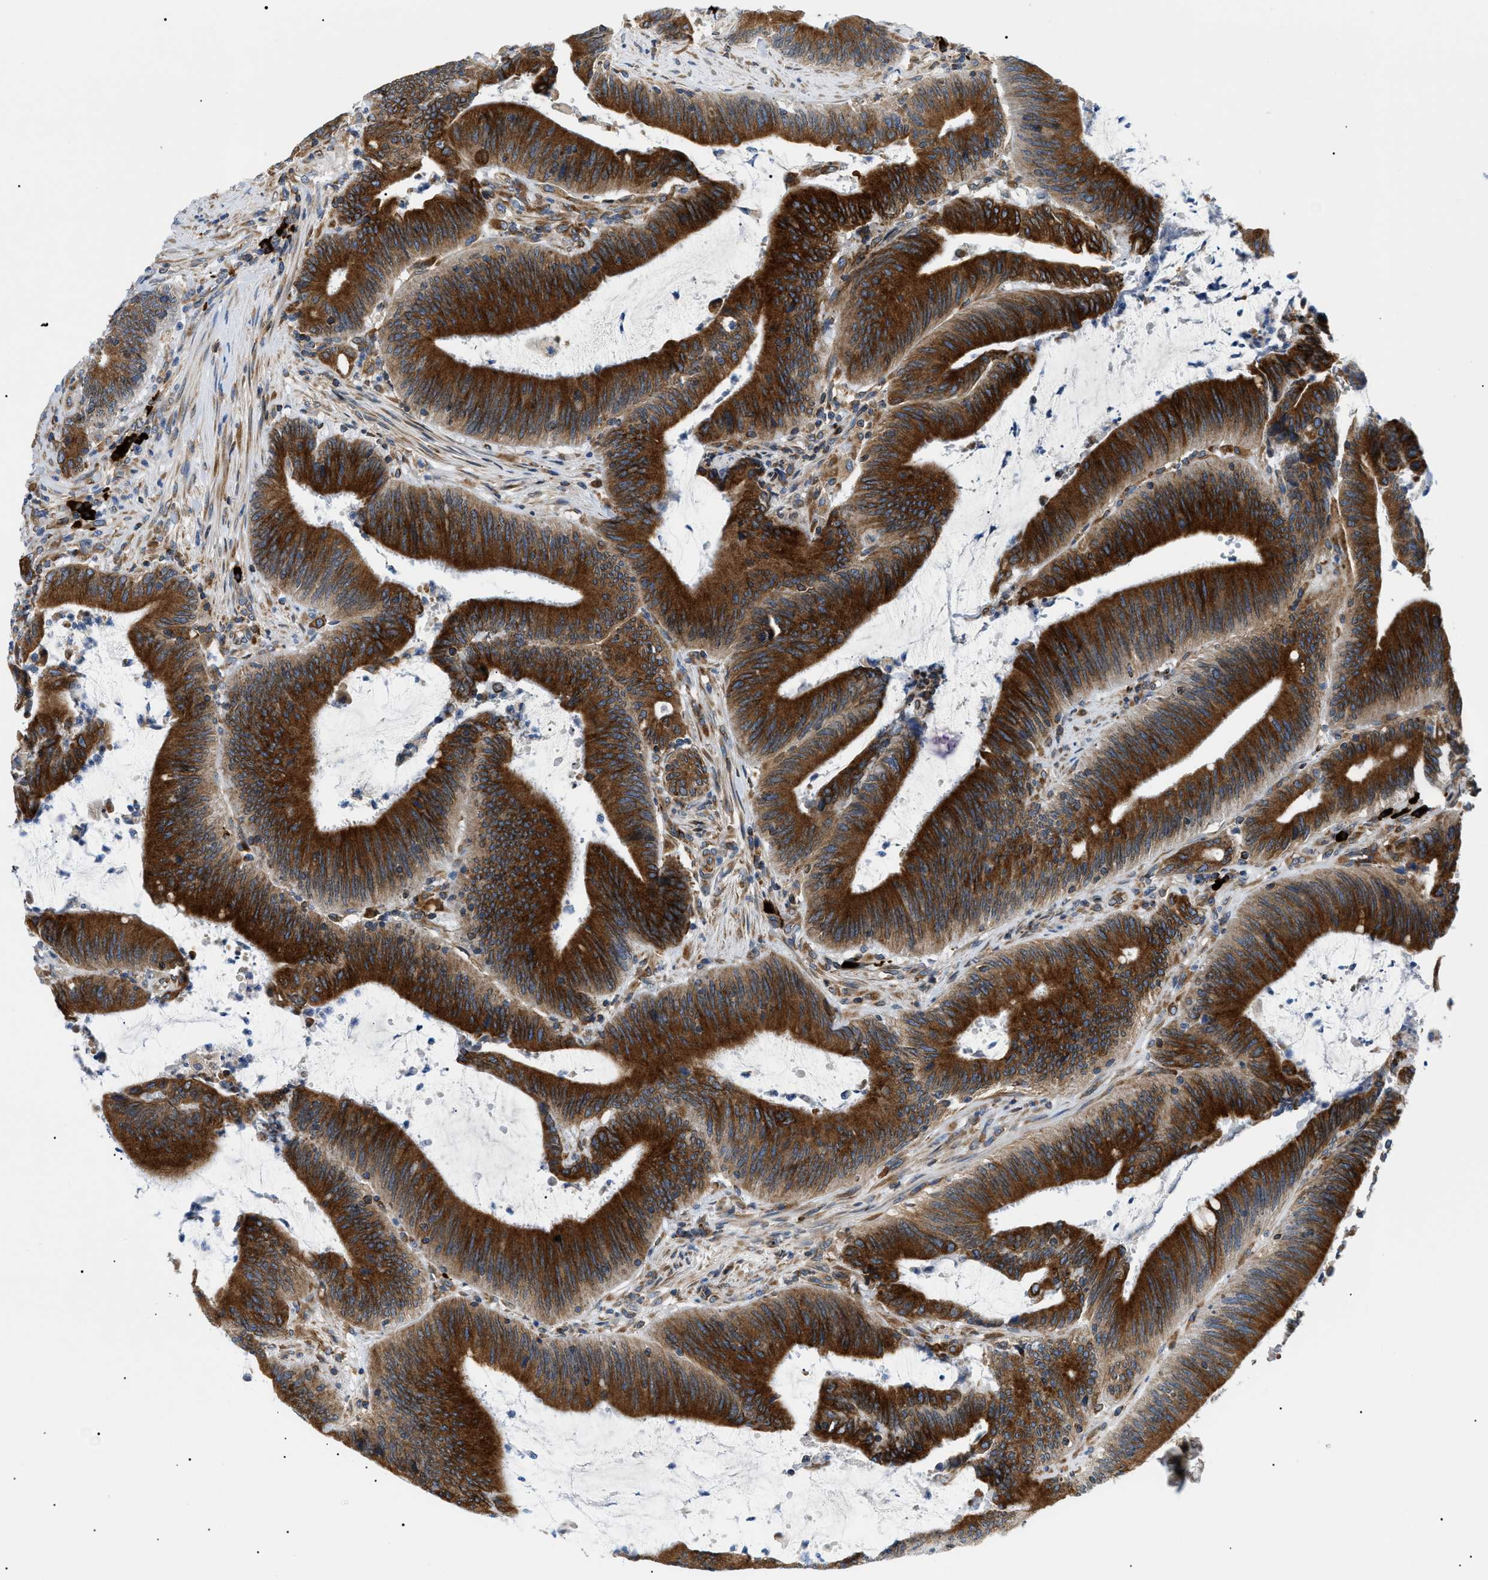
{"staining": {"intensity": "strong", "quantity": ">75%", "location": "cytoplasmic/membranous"}, "tissue": "colorectal cancer", "cell_type": "Tumor cells", "image_type": "cancer", "snomed": [{"axis": "morphology", "description": "Normal tissue, NOS"}, {"axis": "morphology", "description": "Adenocarcinoma, NOS"}, {"axis": "topography", "description": "Rectum"}], "caption": "Tumor cells show strong cytoplasmic/membranous positivity in about >75% of cells in colorectal cancer.", "gene": "DERL1", "patient": {"sex": "female", "age": 66}}